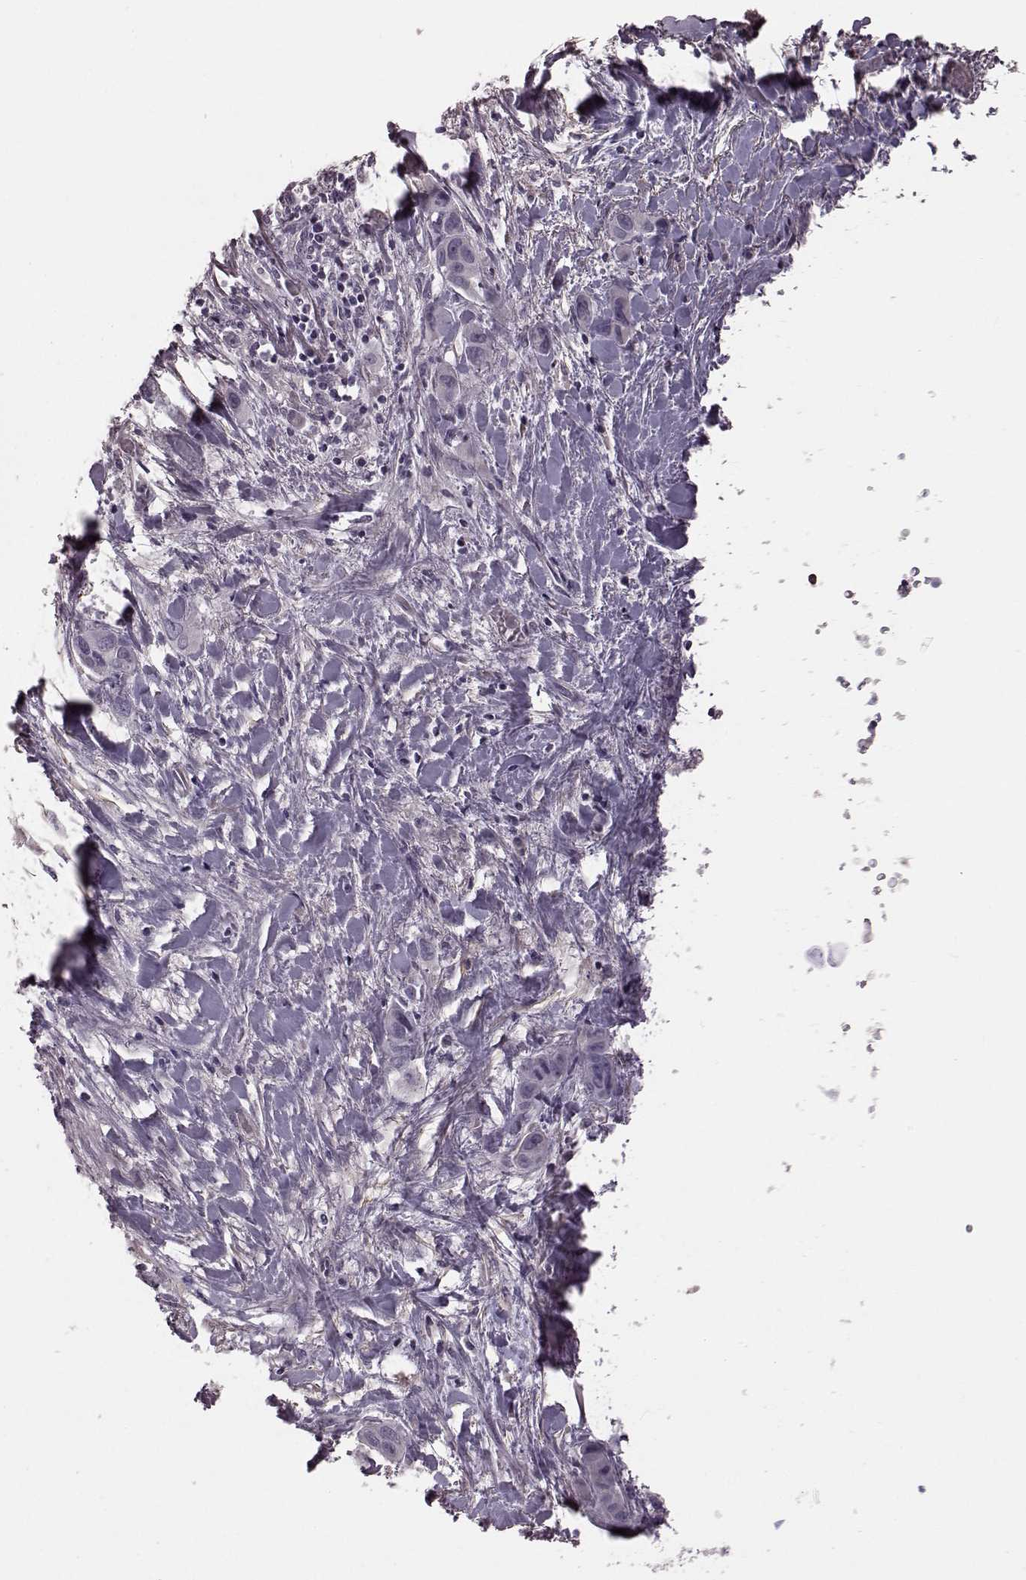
{"staining": {"intensity": "negative", "quantity": "none", "location": "none"}, "tissue": "liver cancer", "cell_type": "Tumor cells", "image_type": "cancer", "snomed": [{"axis": "morphology", "description": "Cholangiocarcinoma"}, {"axis": "topography", "description": "Liver"}], "caption": "Liver cancer was stained to show a protein in brown. There is no significant positivity in tumor cells. The staining was performed using DAB (3,3'-diaminobenzidine) to visualize the protein expression in brown, while the nuclei were stained in blue with hematoxylin (Magnification: 20x).", "gene": "GRK1", "patient": {"sex": "female", "age": 52}}